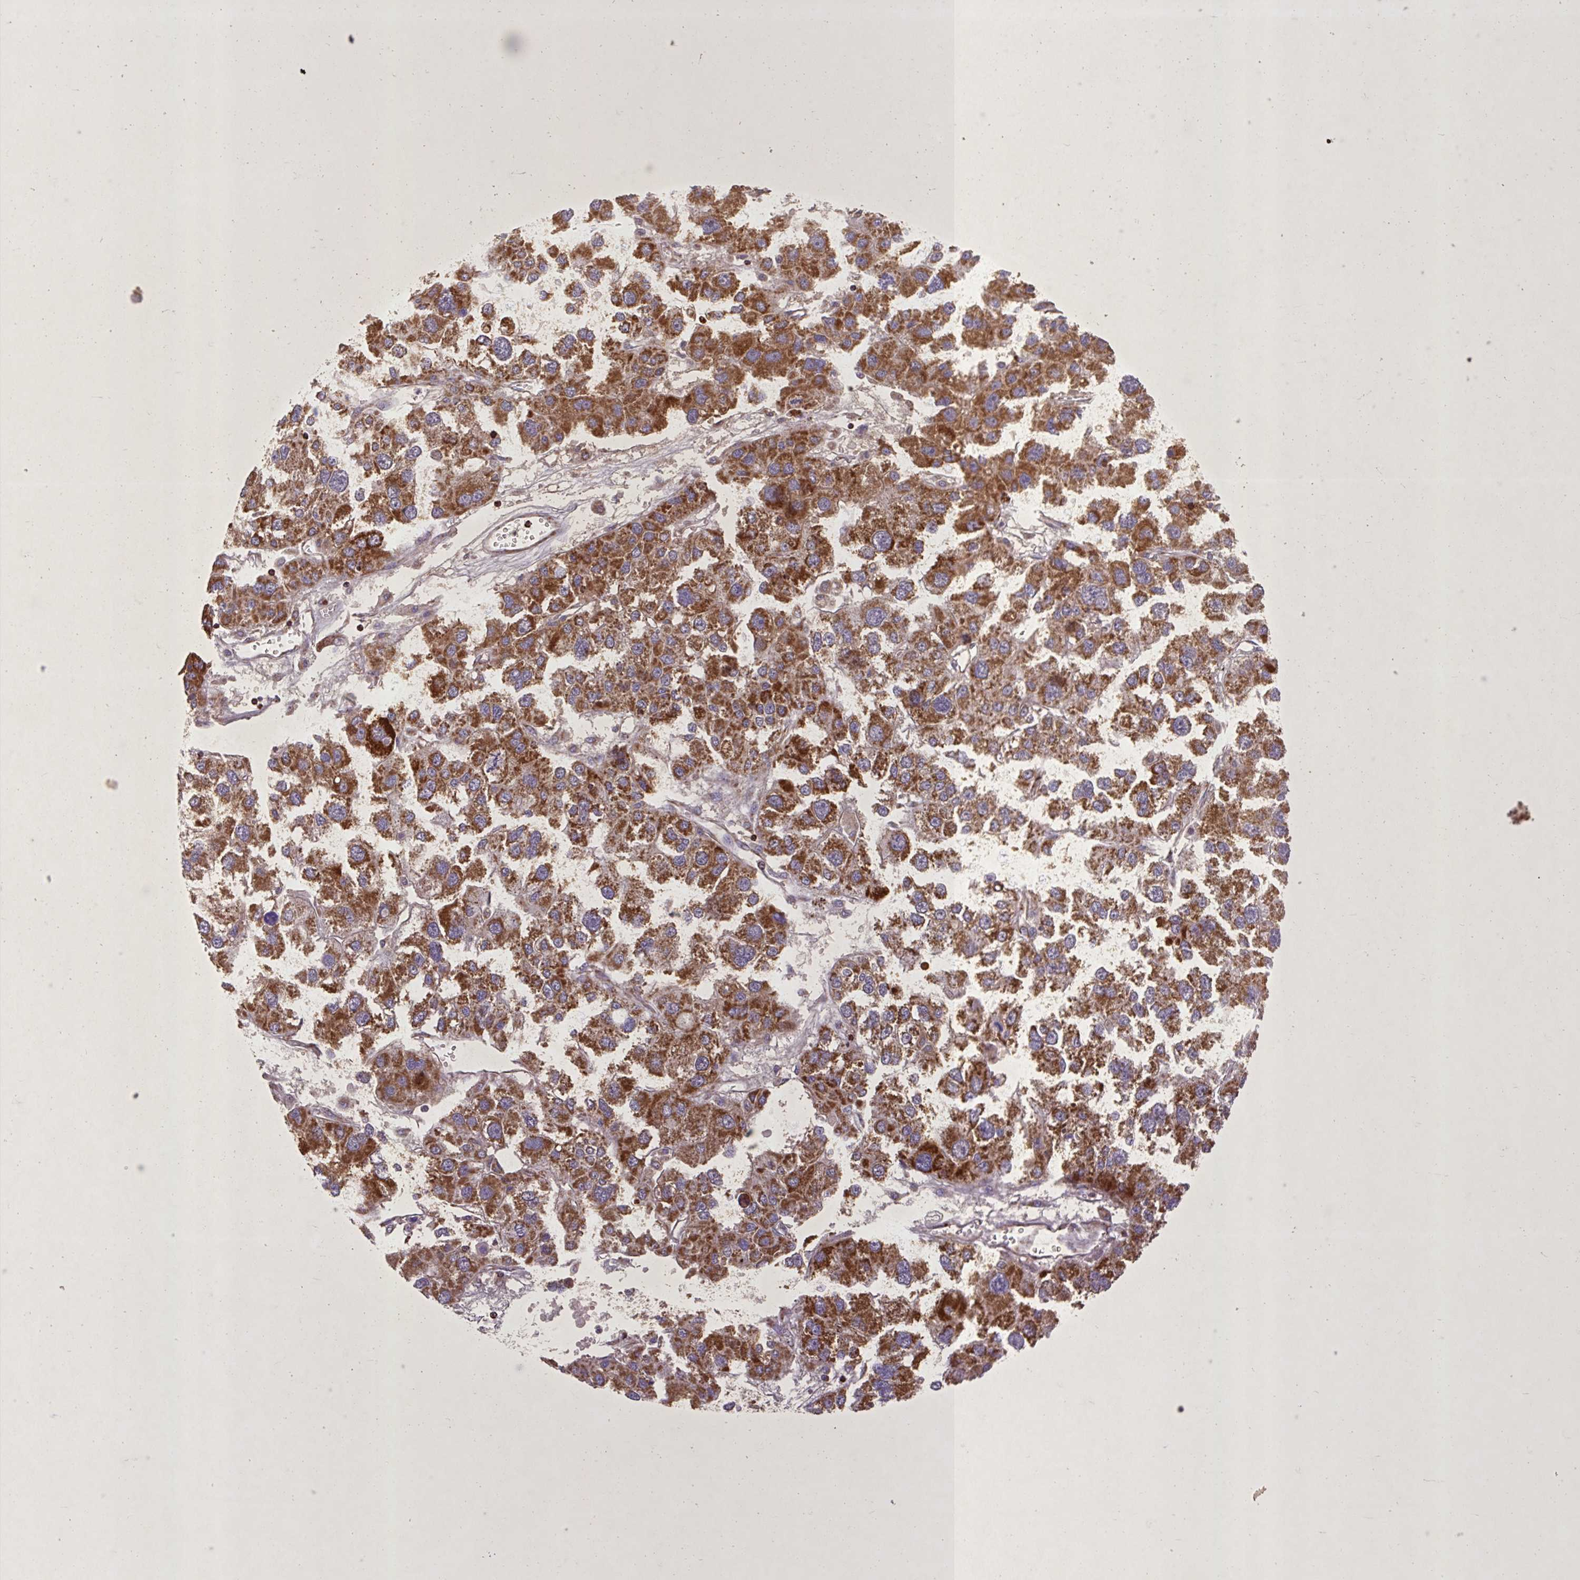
{"staining": {"intensity": "strong", "quantity": ">75%", "location": "cytoplasmic/membranous"}, "tissue": "liver cancer", "cell_type": "Tumor cells", "image_type": "cancer", "snomed": [{"axis": "morphology", "description": "Carcinoma, Hepatocellular, NOS"}, {"axis": "topography", "description": "Liver"}], "caption": "Protein expression analysis of human hepatocellular carcinoma (liver) reveals strong cytoplasmic/membranous positivity in about >75% of tumor cells.", "gene": "AGK", "patient": {"sex": "male", "age": 73}}